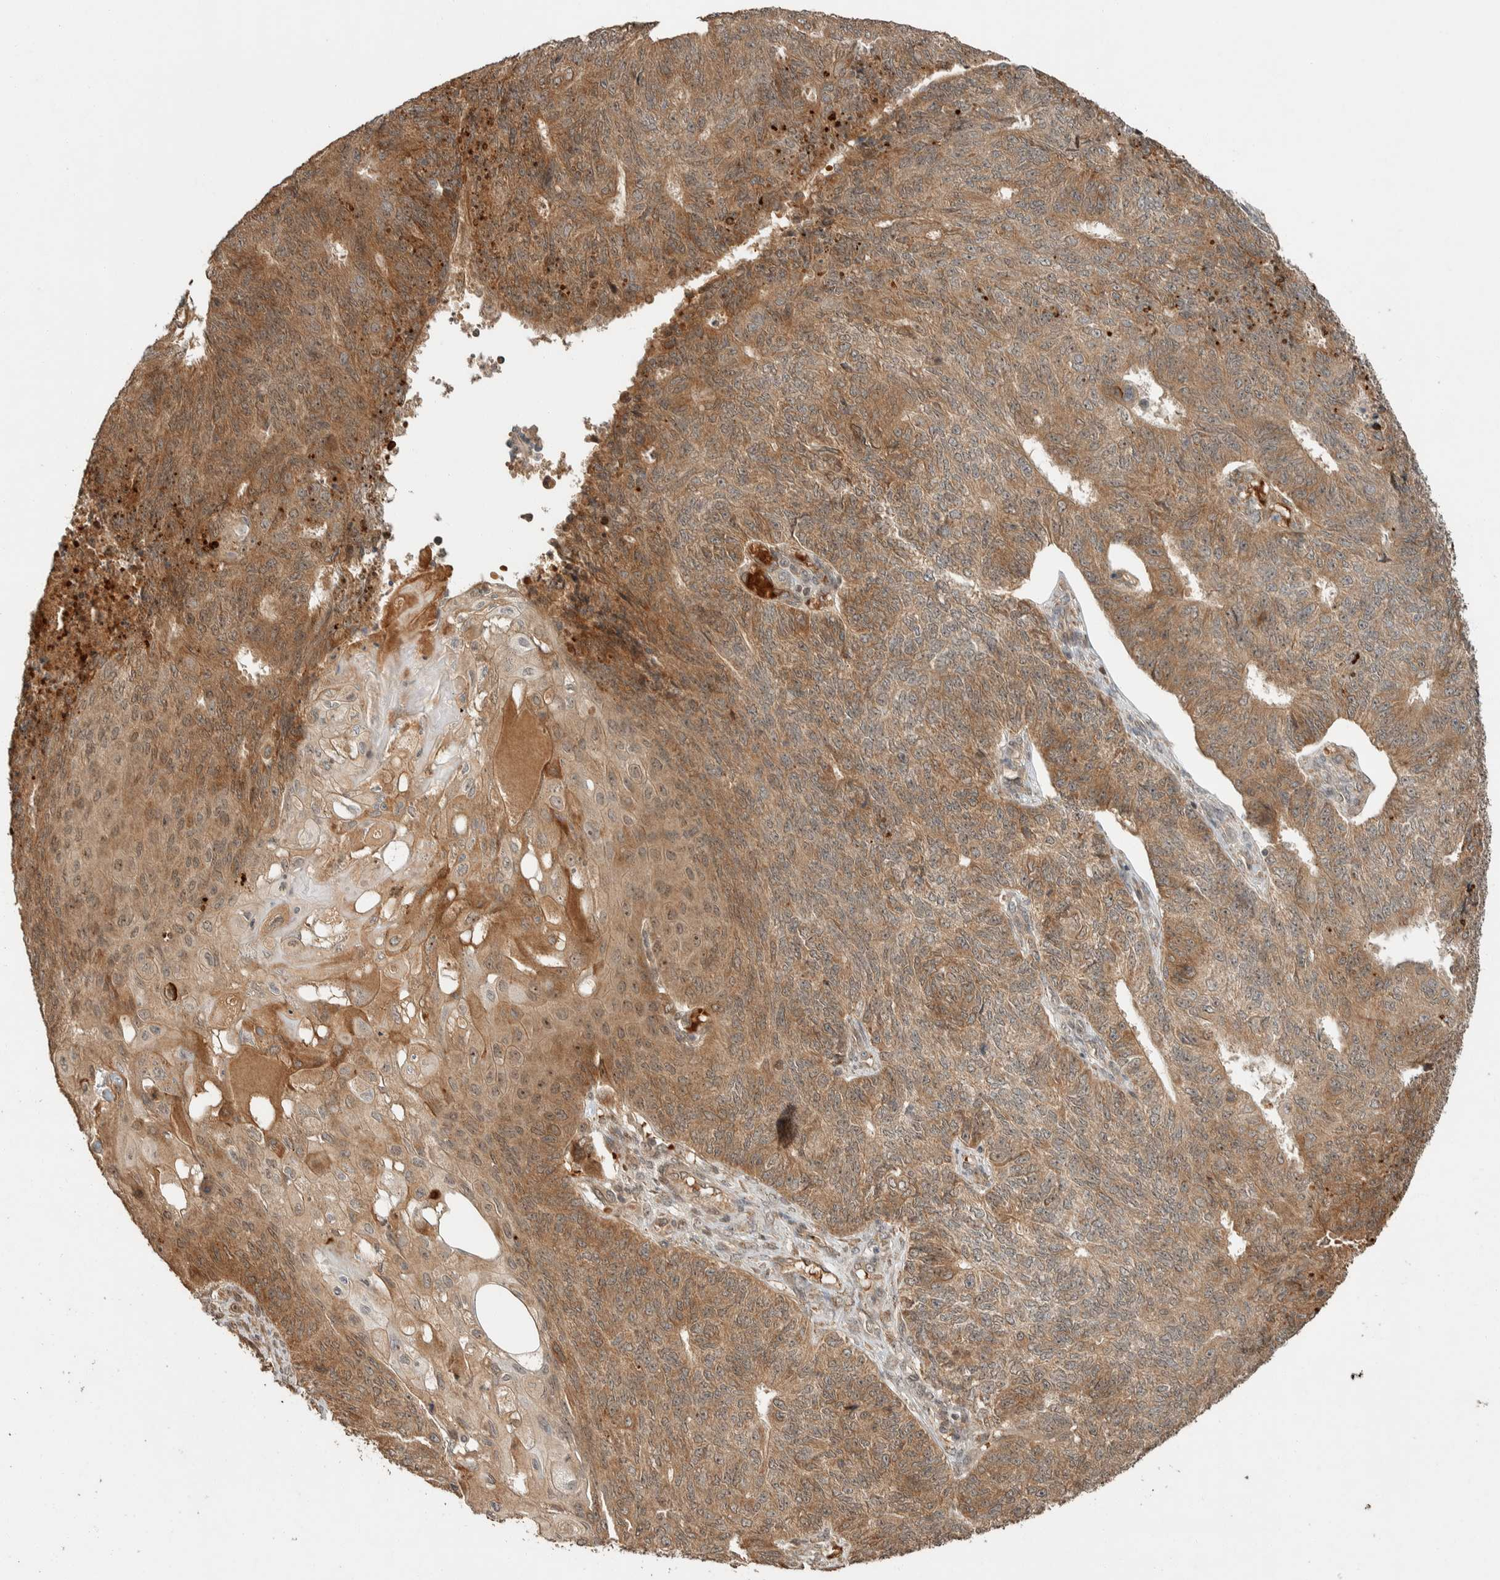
{"staining": {"intensity": "moderate", "quantity": ">75%", "location": "cytoplasmic/membranous"}, "tissue": "endometrial cancer", "cell_type": "Tumor cells", "image_type": "cancer", "snomed": [{"axis": "morphology", "description": "Adenocarcinoma, NOS"}, {"axis": "topography", "description": "Endometrium"}], "caption": "Protein expression analysis of human endometrial cancer (adenocarcinoma) reveals moderate cytoplasmic/membranous staining in about >75% of tumor cells. (IHC, brightfield microscopy, high magnification).", "gene": "ZBTB2", "patient": {"sex": "female", "age": 32}}